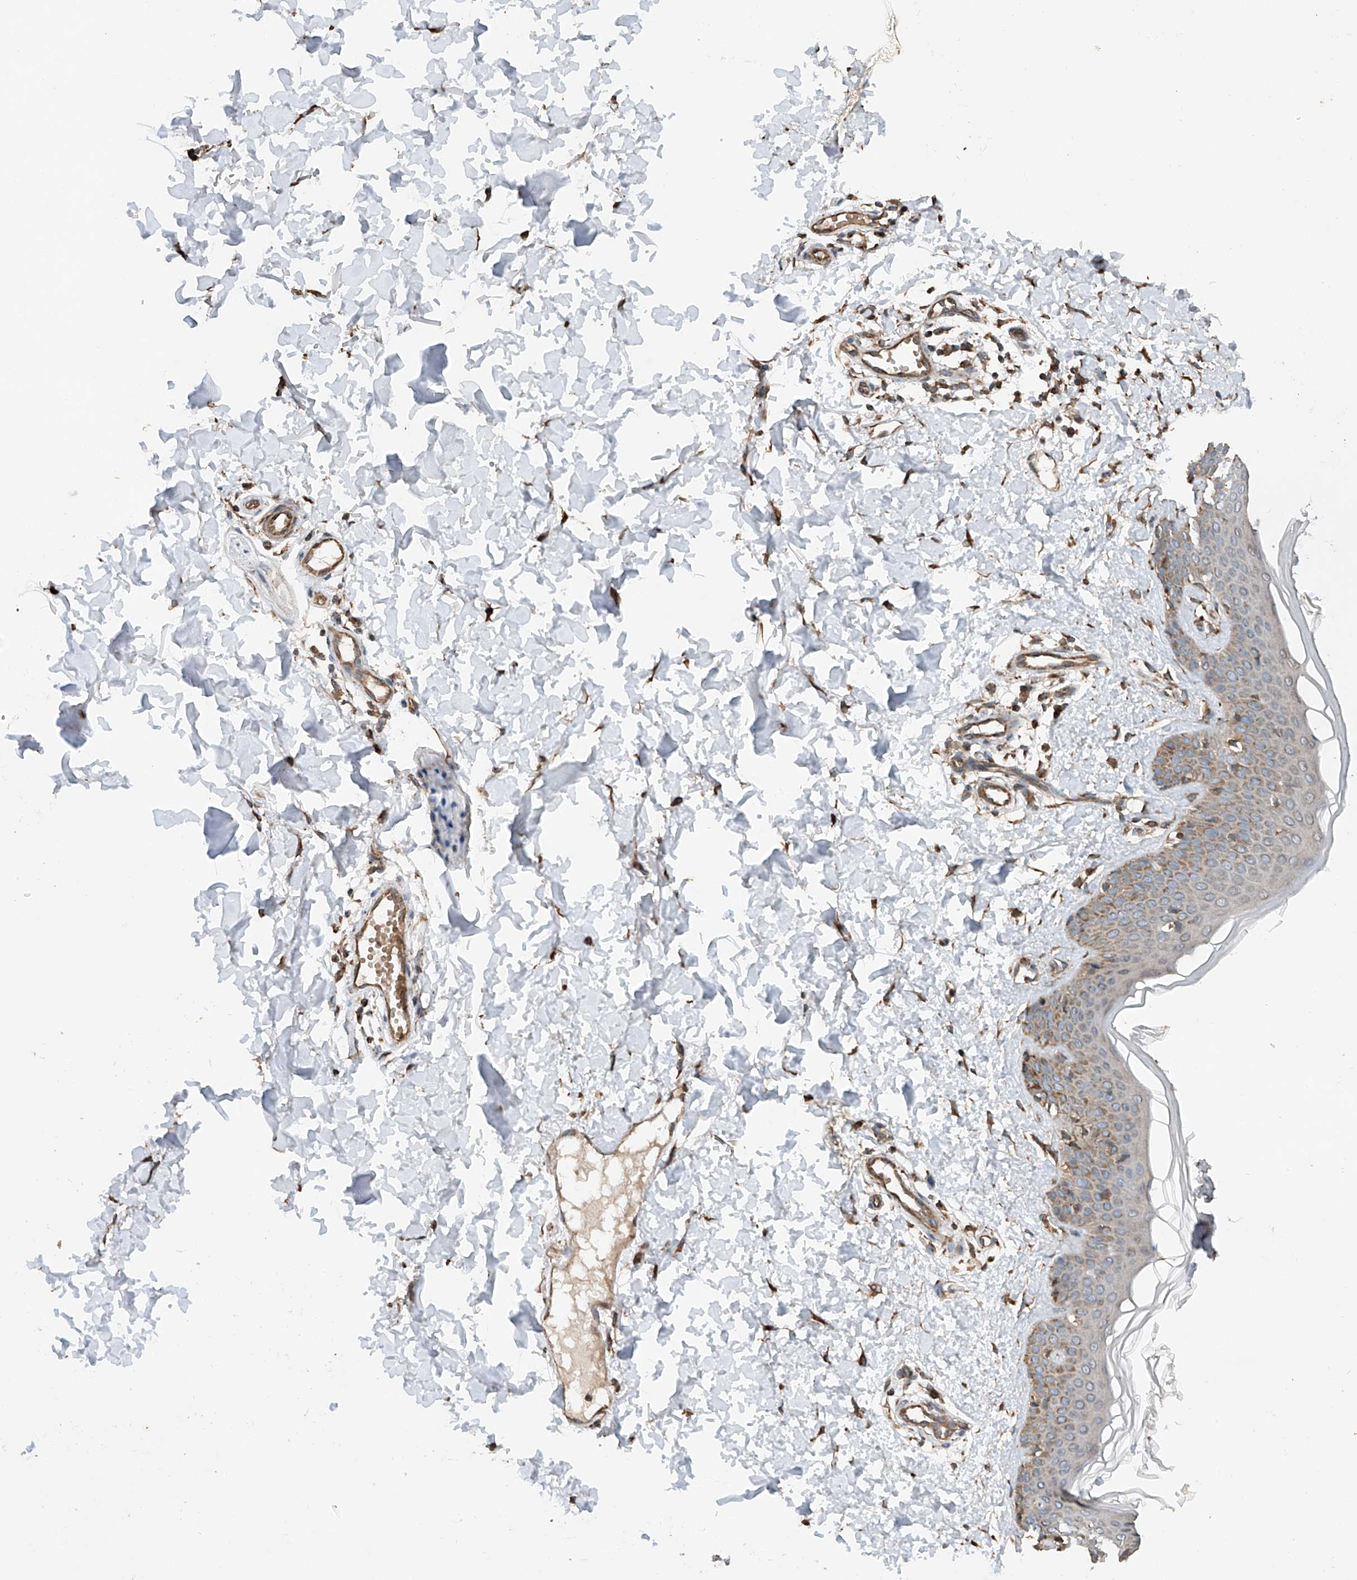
{"staining": {"intensity": "strong", "quantity": ">75%", "location": "cytoplasmic/membranous"}, "tissue": "skin", "cell_type": "Fibroblasts", "image_type": "normal", "snomed": [{"axis": "morphology", "description": "Normal tissue, NOS"}, {"axis": "topography", "description": "Skin"}], "caption": "Strong cytoplasmic/membranous expression is identified in about >75% of fibroblasts in normal skin. The protein of interest is shown in brown color, while the nuclei are stained blue.", "gene": "AP4B1", "patient": {"sex": "male", "age": 37}}